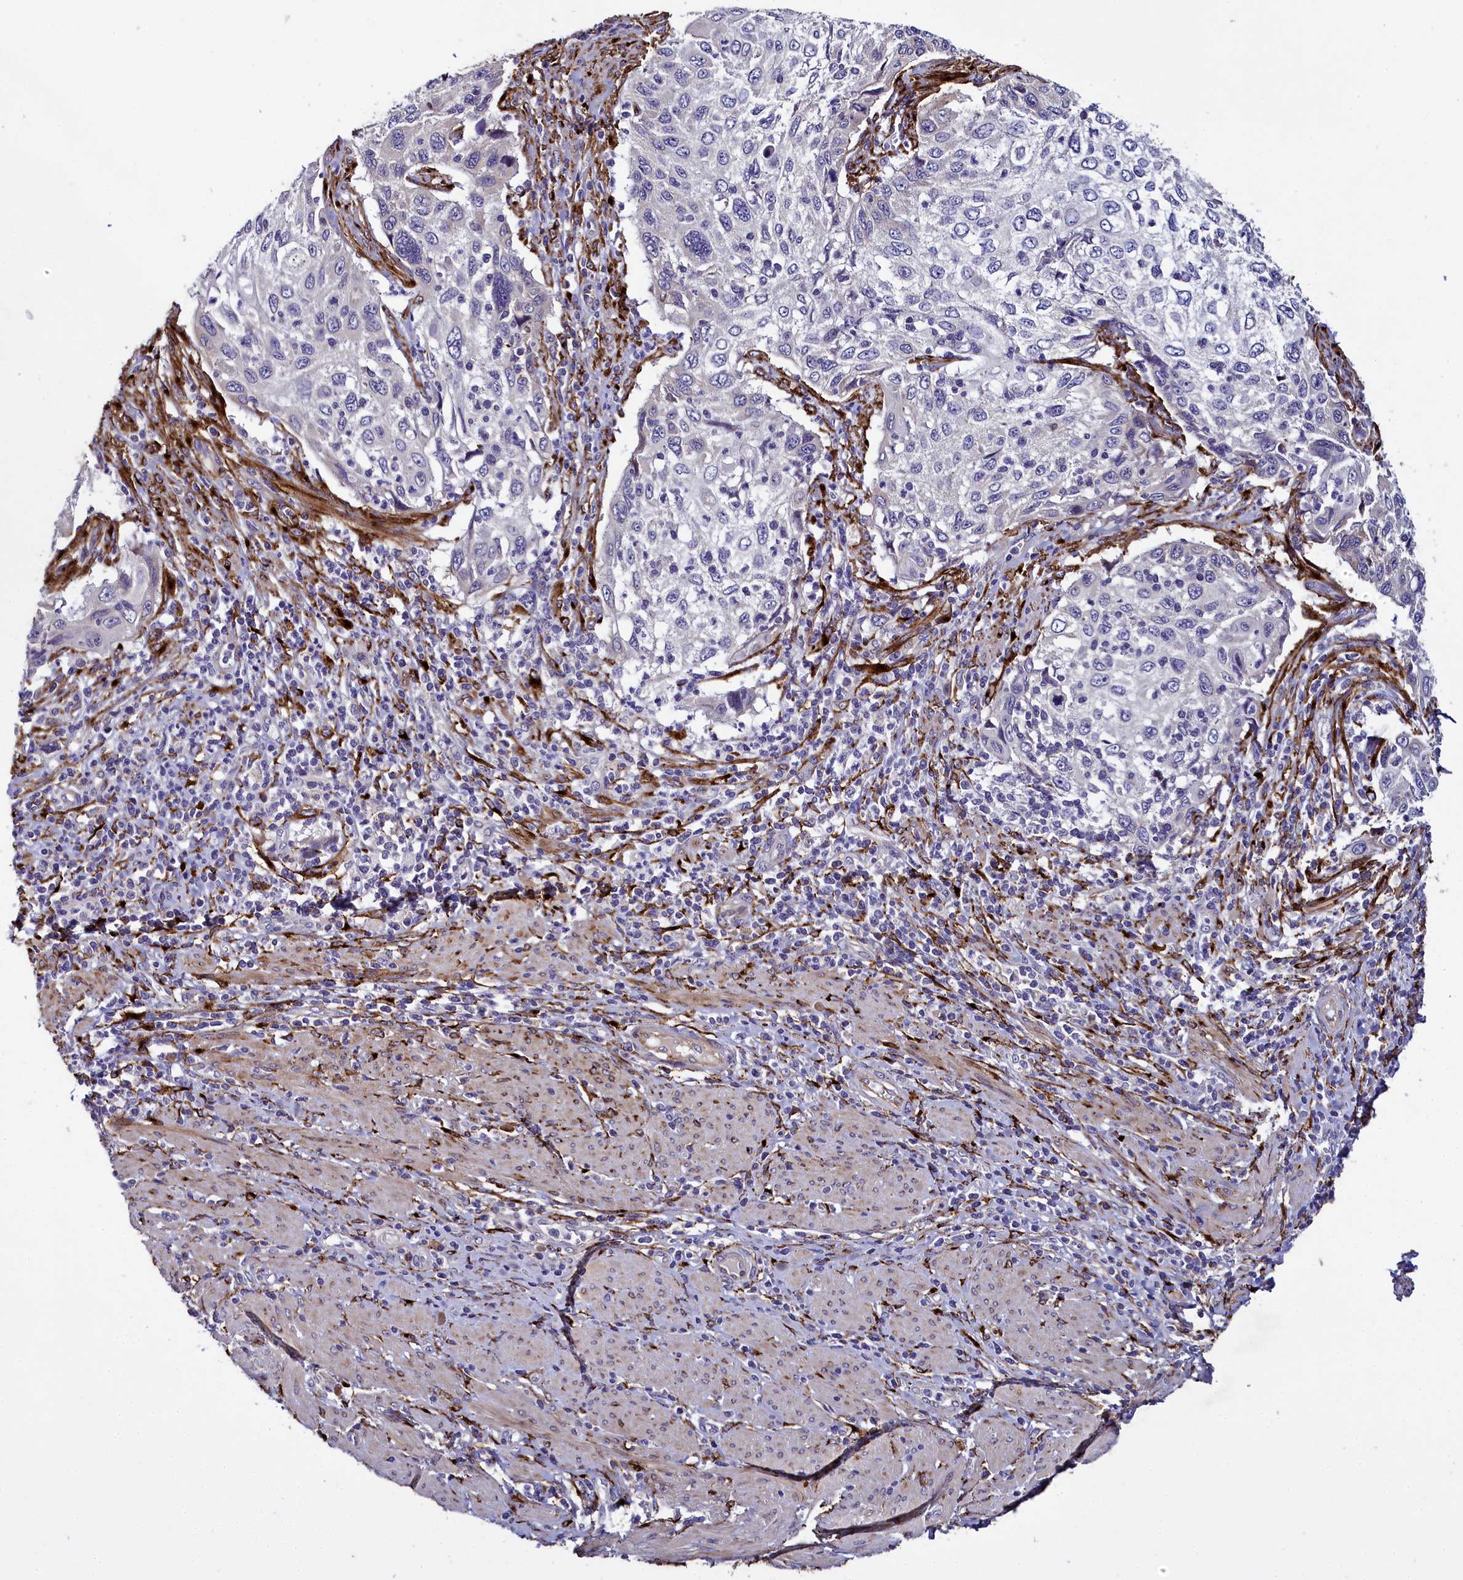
{"staining": {"intensity": "negative", "quantity": "none", "location": "none"}, "tissue": "cervical cancer", "cell_type": "Tumor cells", "image_type": "cancer", "snomed": [{"axis": "morphology", "description": "Squamous cell carcinoma, NOS"}, {"axis": "topography", "description": "Cervix"}], "caption": "A high-resolution image shows IHC staining of squamous cell carcinoma (cervical), which demonstrates no significant staining in tumor cells.", "gene": "MRC2", "patient": {"sex": "female", "age": 70}}